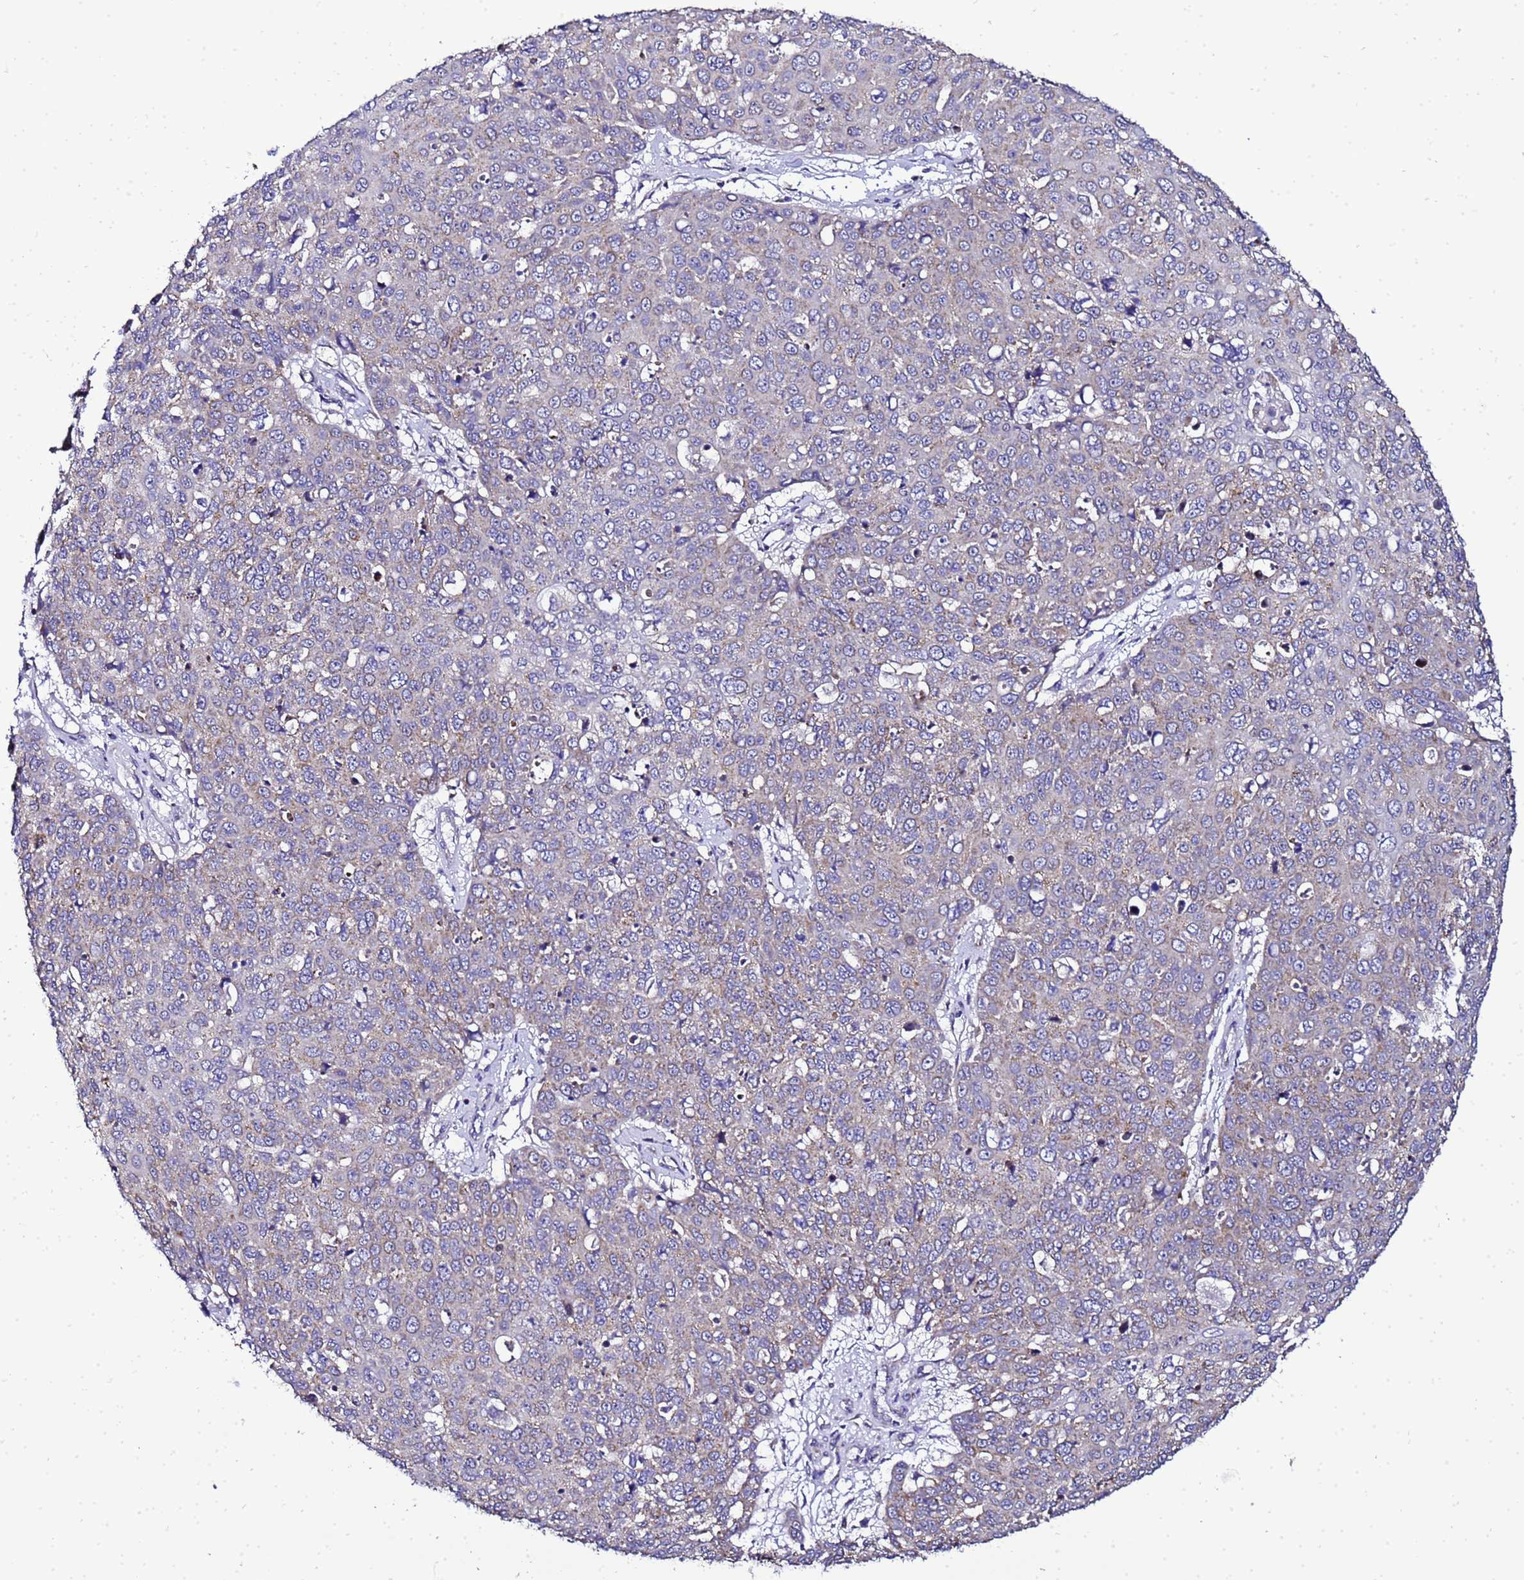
{"staining": {"intensity": "weak", "quantity": "<25%", "location": "cytoplasmic/membranous"}, "tissue": "skin cancer", "cell_type": "Tumor cells", "image_type": "cancer", "snomed": [{"axis": "morphology", "description": "Squamous cell carcinoma, NOS"}, {"axis": "topography", "description": "Skin"}], "caption": "There is no significant staining in tumor cells of skin cancer.", "gene": "HIGD2A", "patient": {"sex": "male", "age": 71}}